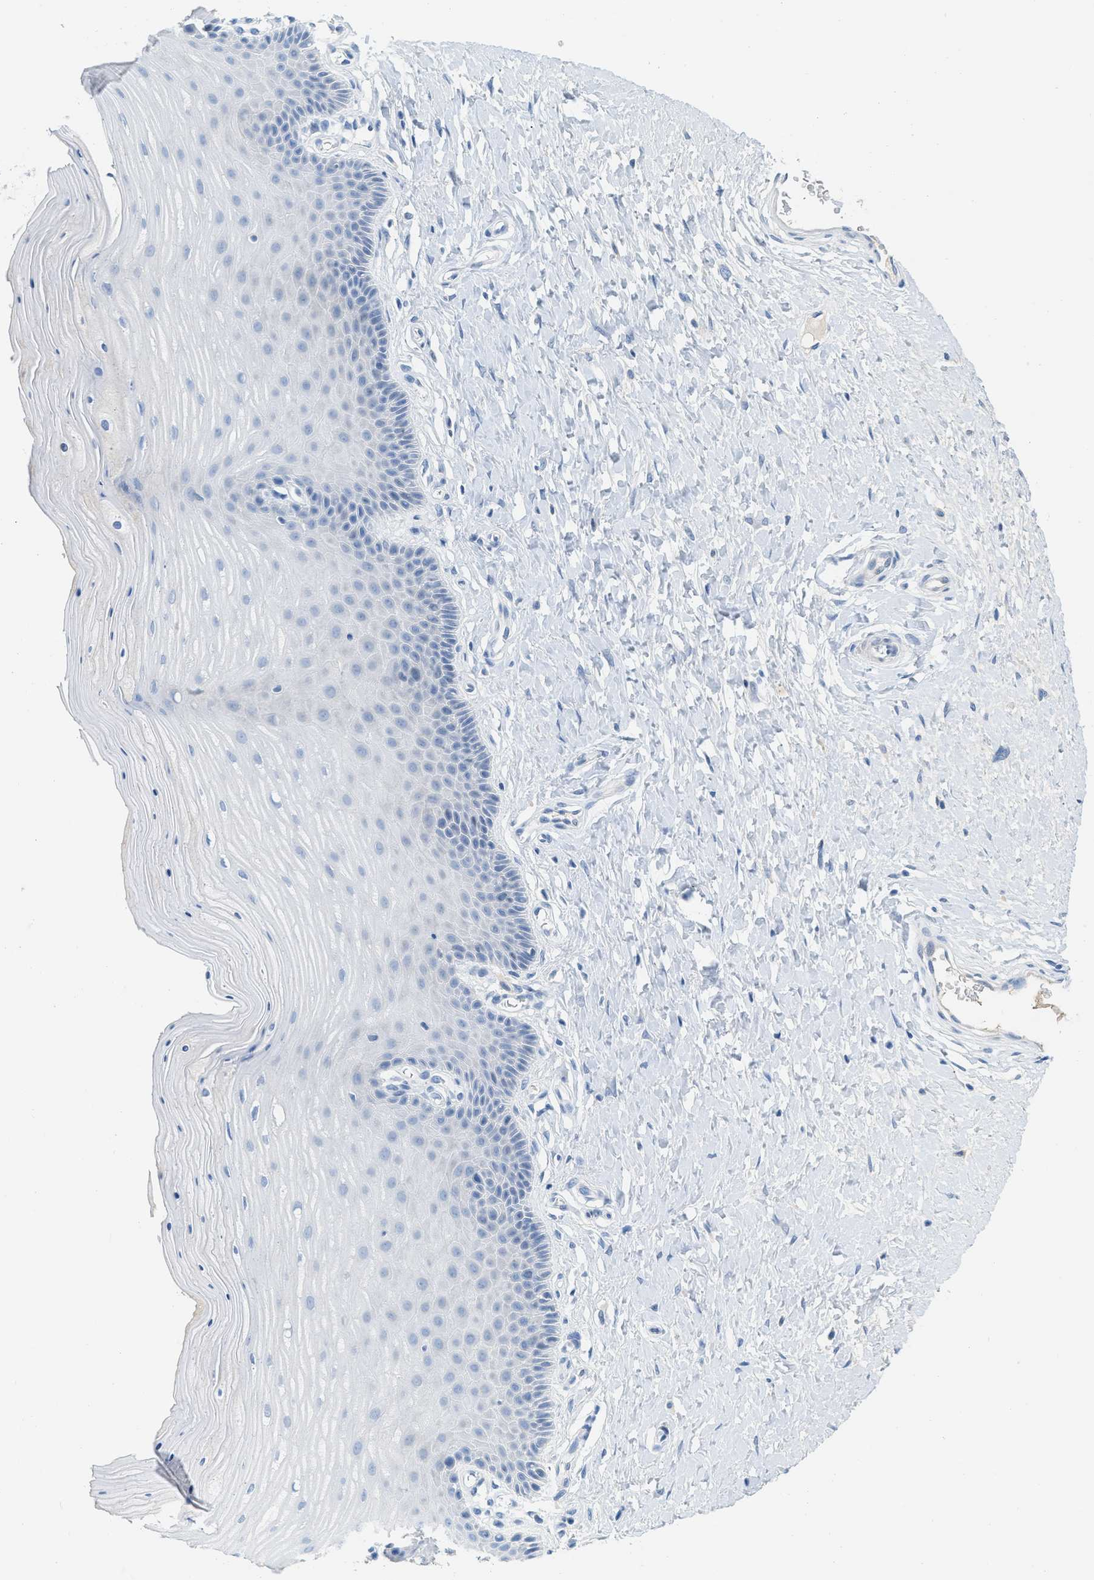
{"staining": {"intensity": "negative", "quantity": "none", "location": "none"}, "tissue": "cervix", "cell_type": "Glandular cells", "image_type": "normal", "snomed": [{"axis": "morphology", "description": "Normal tissue, NOS"}, {"axis": "topography", "description": "Cervix"}], "caption": "The micrograph exhibits no significant positivity in glandular cells of cervix. (Brightfield microscopy of DAB (3,3'-diaminobenzidine) immunohistochemistry at high magnification).", "gene": "HSF2", "patient": {"sex": "female", "age": 55}}